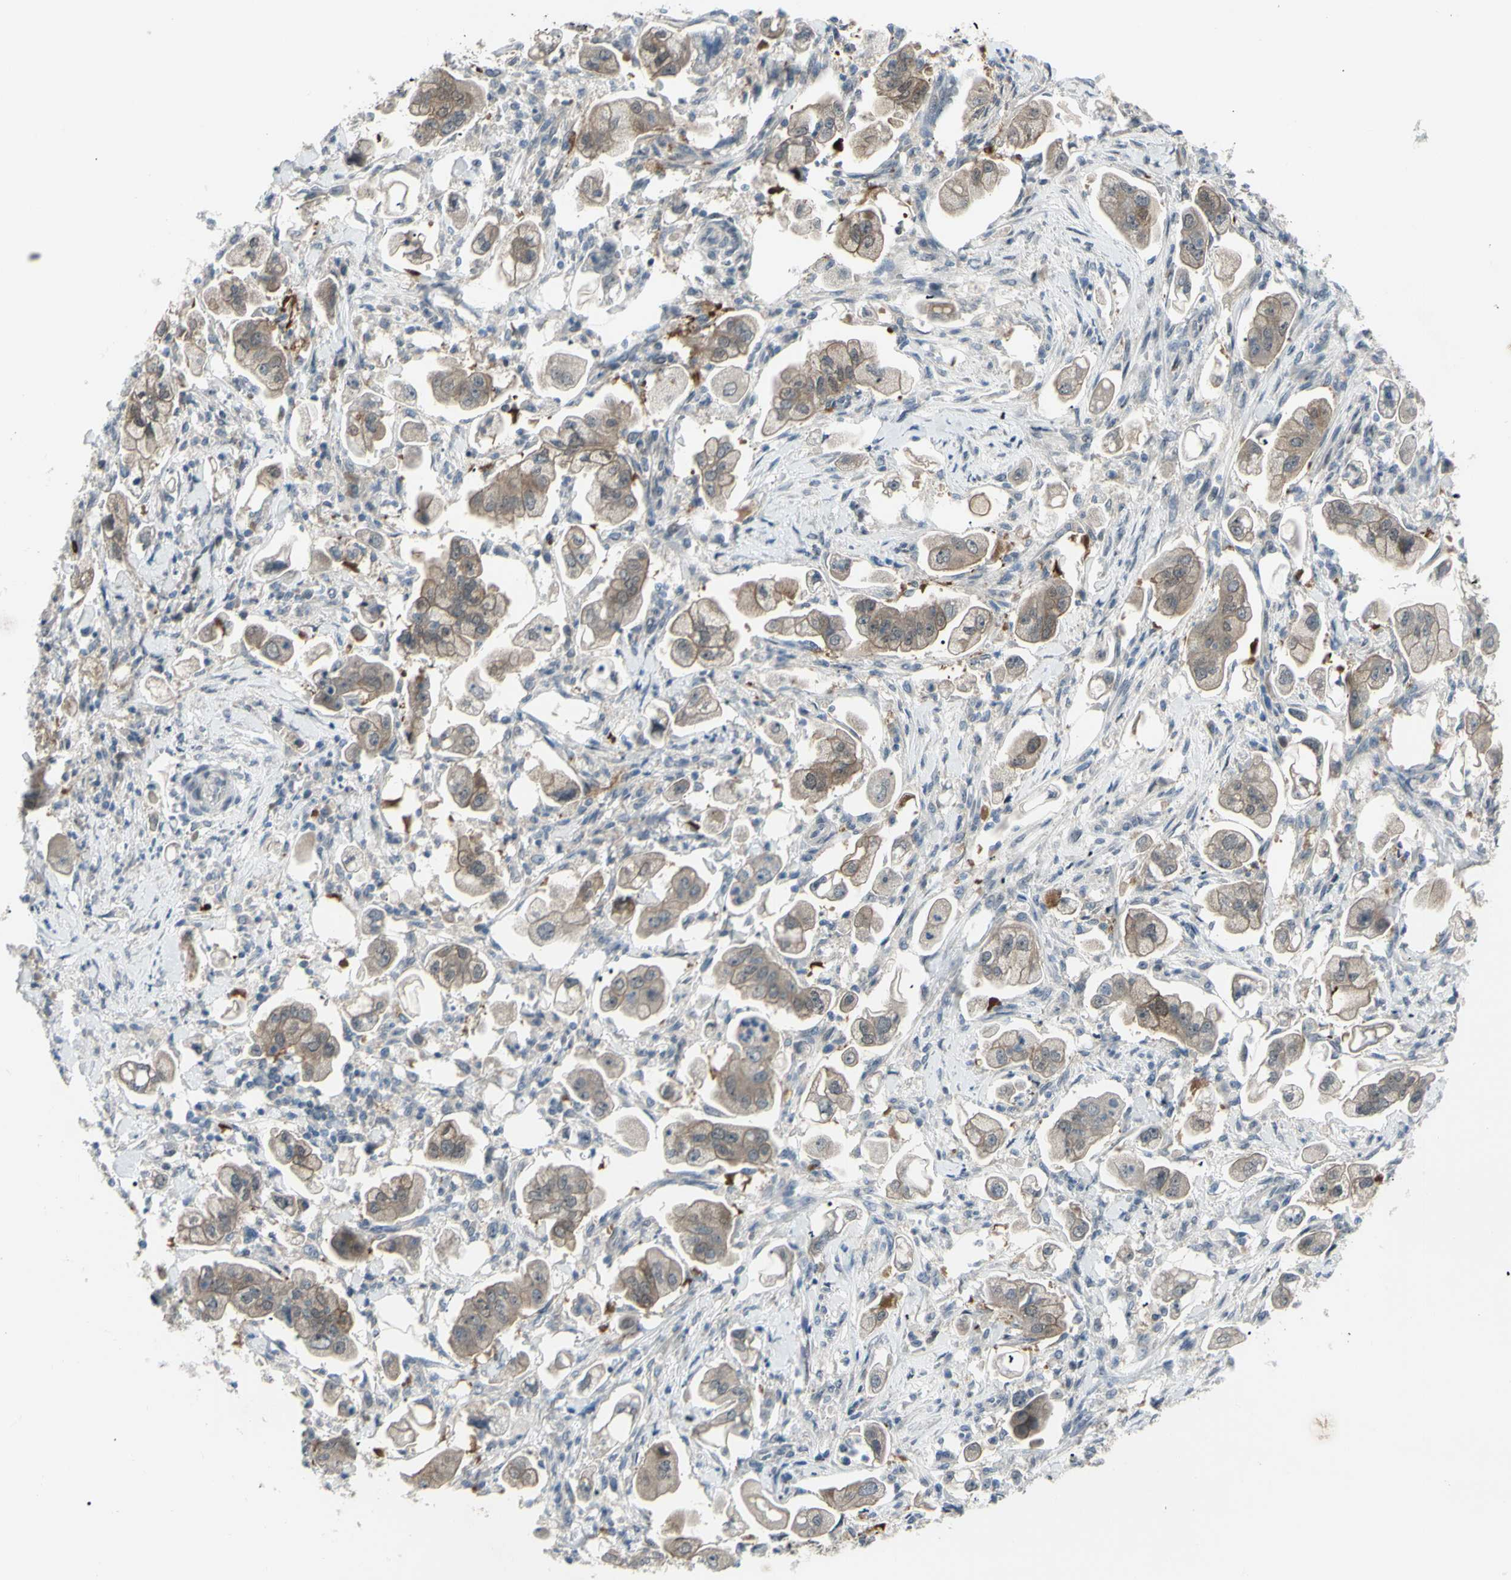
{"staining": {"intensity": "moderate", "quantity": ">75%", "location": "cytoplasmic/membranous"}, "tissue": "stomach cancer", "cell_type": "Tumor cells", "image_type": "cancer", "snomed": [{"axis": "morphology", "description": "Adenocarcinoma, NOS"}, {"axis": "topography", "description": "Stomach"}], "caption": "Protein analysis of stomach adenocarcinoma tissue displays moderate cytoplasmic/membranous staining in about >75% of tumor cells. Using DAB (3,3'-diaminobenzidine) (brown) and hematoxylin (blue) stains, captured at high magnification using brightfield microscopy.", "gene": "ETNK1", "patient": {"sex": "male", "age": 62}}